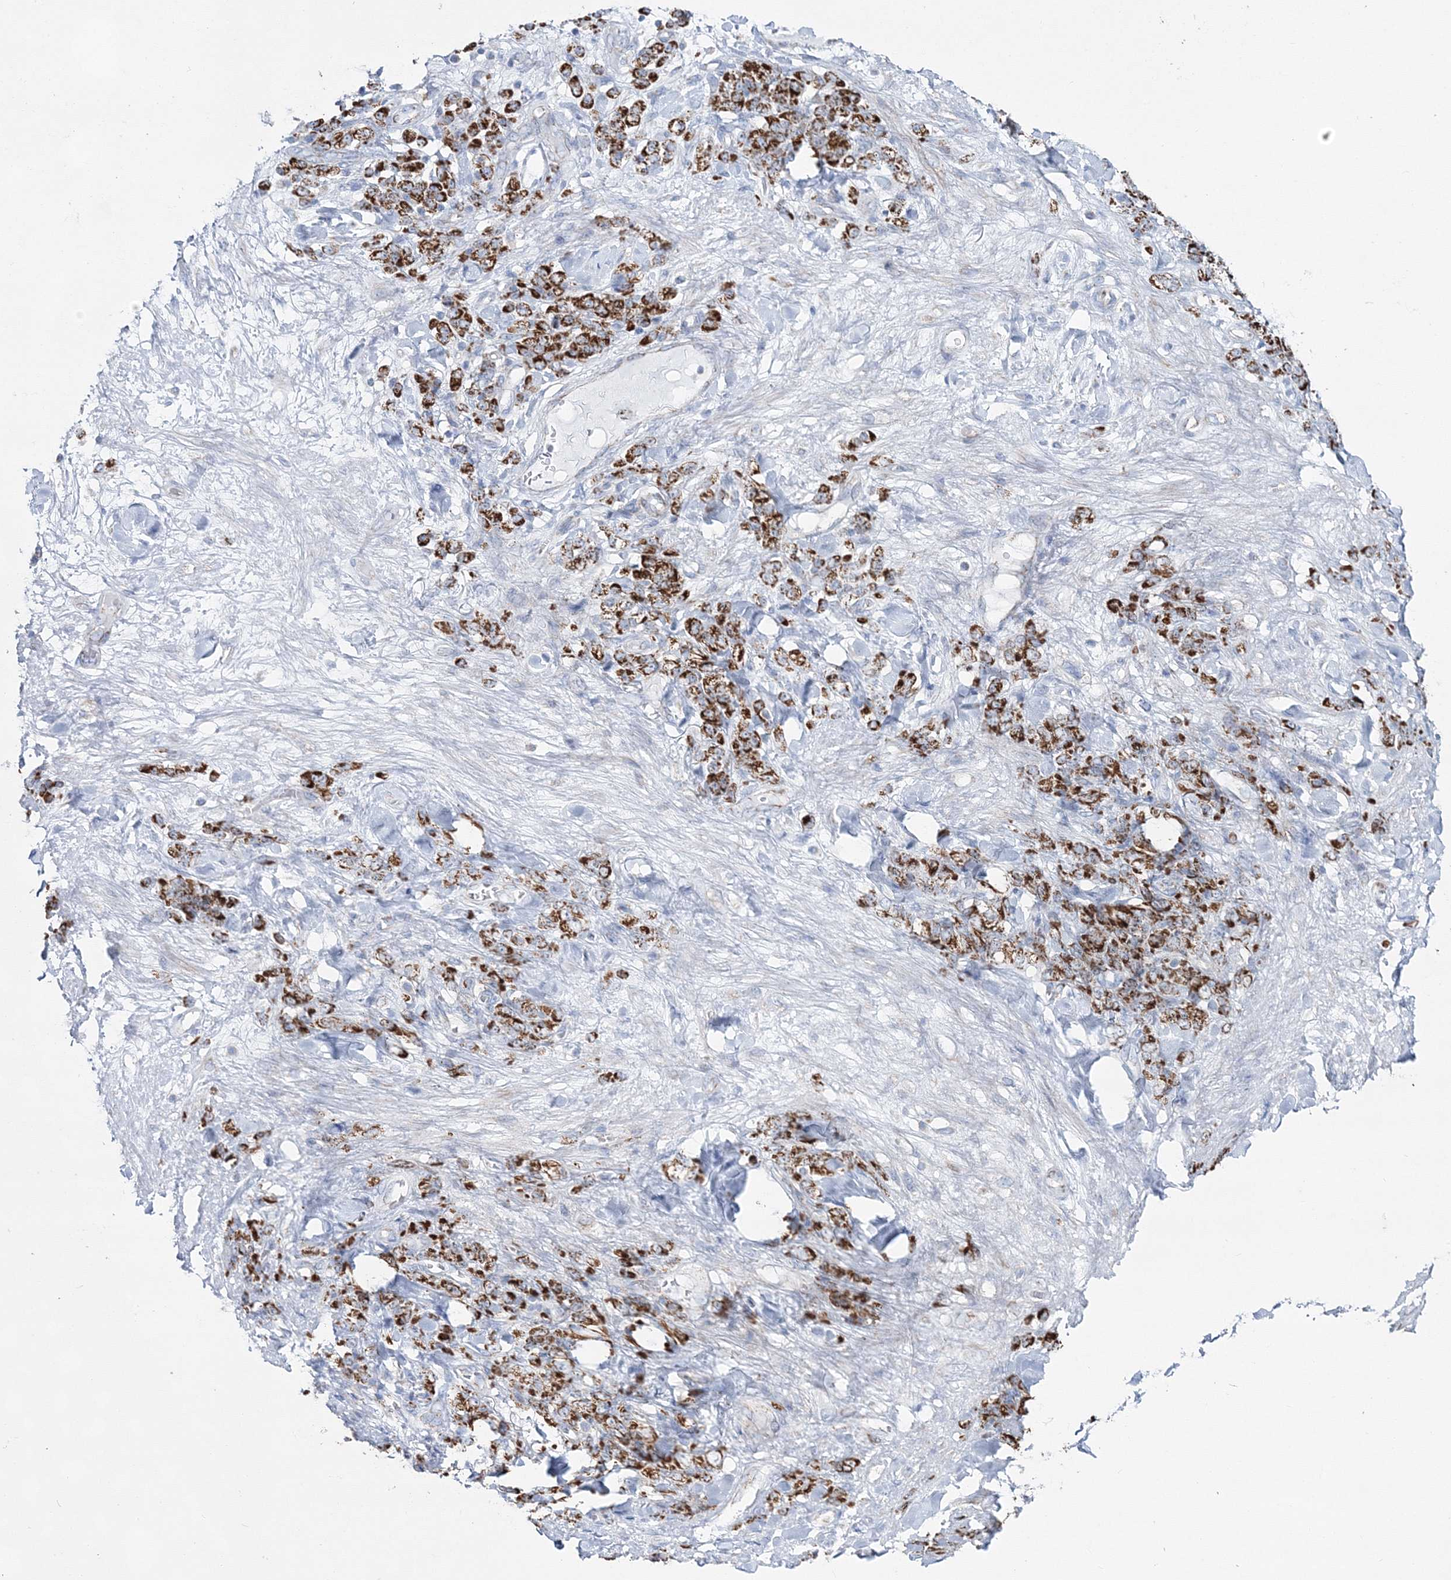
{"staining": {"intensity": "strong", "quantity": ">75%", "location": "cytoplasmic/membranous"}, "tissue": "stomach cancer", "cell_type": "Tumor cells", "image_type": "cancer", "snomed": [{"axis": "morphology", "description": "Normal tissue, NOS"}, {"axis": "morphology", "description": "Adenocarcinoma, NOS"}, {"axis": "topography", "description": "Stomach"}], "caption": "Human adenocarcinoma (stomach) stained with a protein marker demonstrates strong staining in tumor cells.", "gene": "HIBCH", "patient": {"sex": "male", "age": 82}}